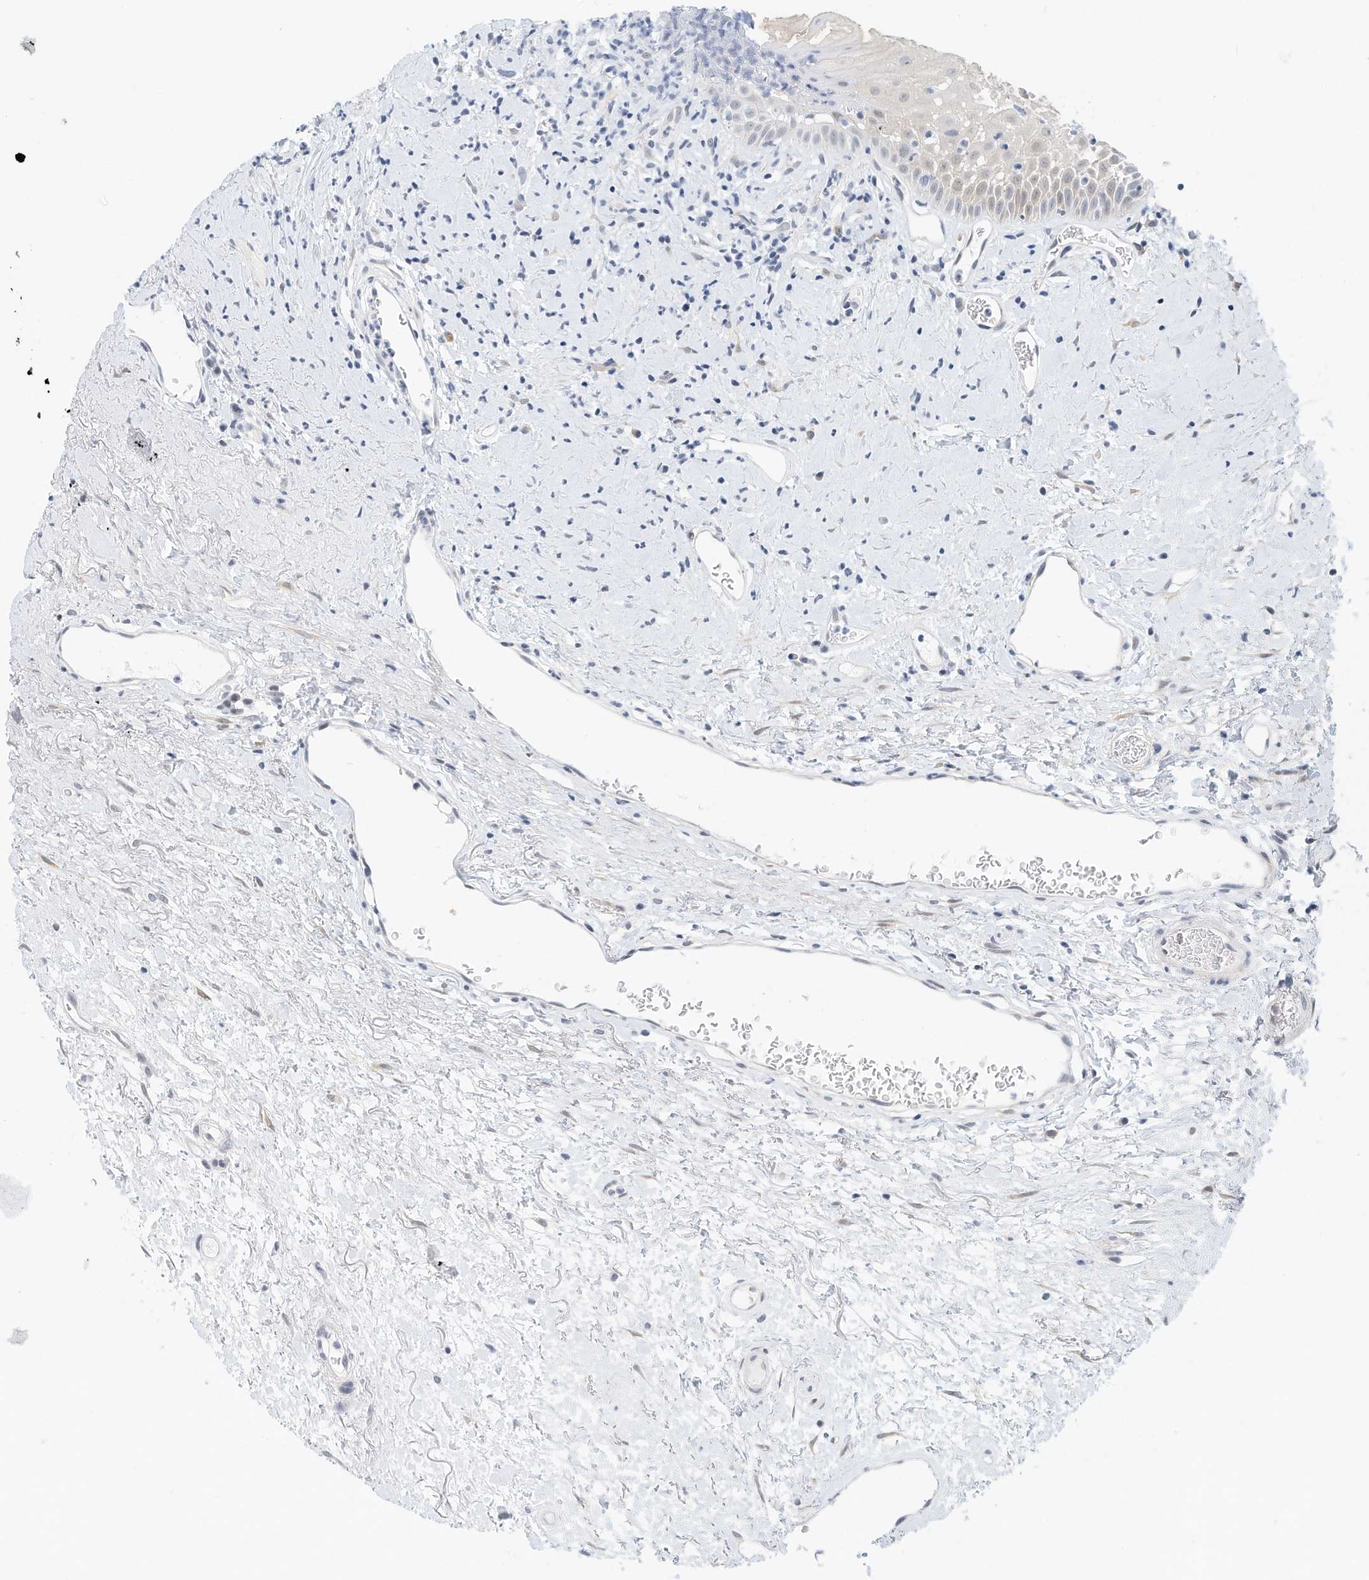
{"staining": {"intensity": "negative", "quantity": "none", "location": "none"}, "tissue": "oral mucosa", "cell_type": "Squamous epithelial cells", "image_type": "normal", "snomed": [{"axis": "morphology", "description": "Normal tissue, NOS"}, {"axis": "topography", "description": "Oral tissue"}], "caption": "Immunohistochemistry image of unremarkable oral mucosa stained for a protein (brown), which reveals no positivity in squamous epithelial cells.", "gene": "ARHGAP28", "patient": {"sex": "female", "age": 76}}